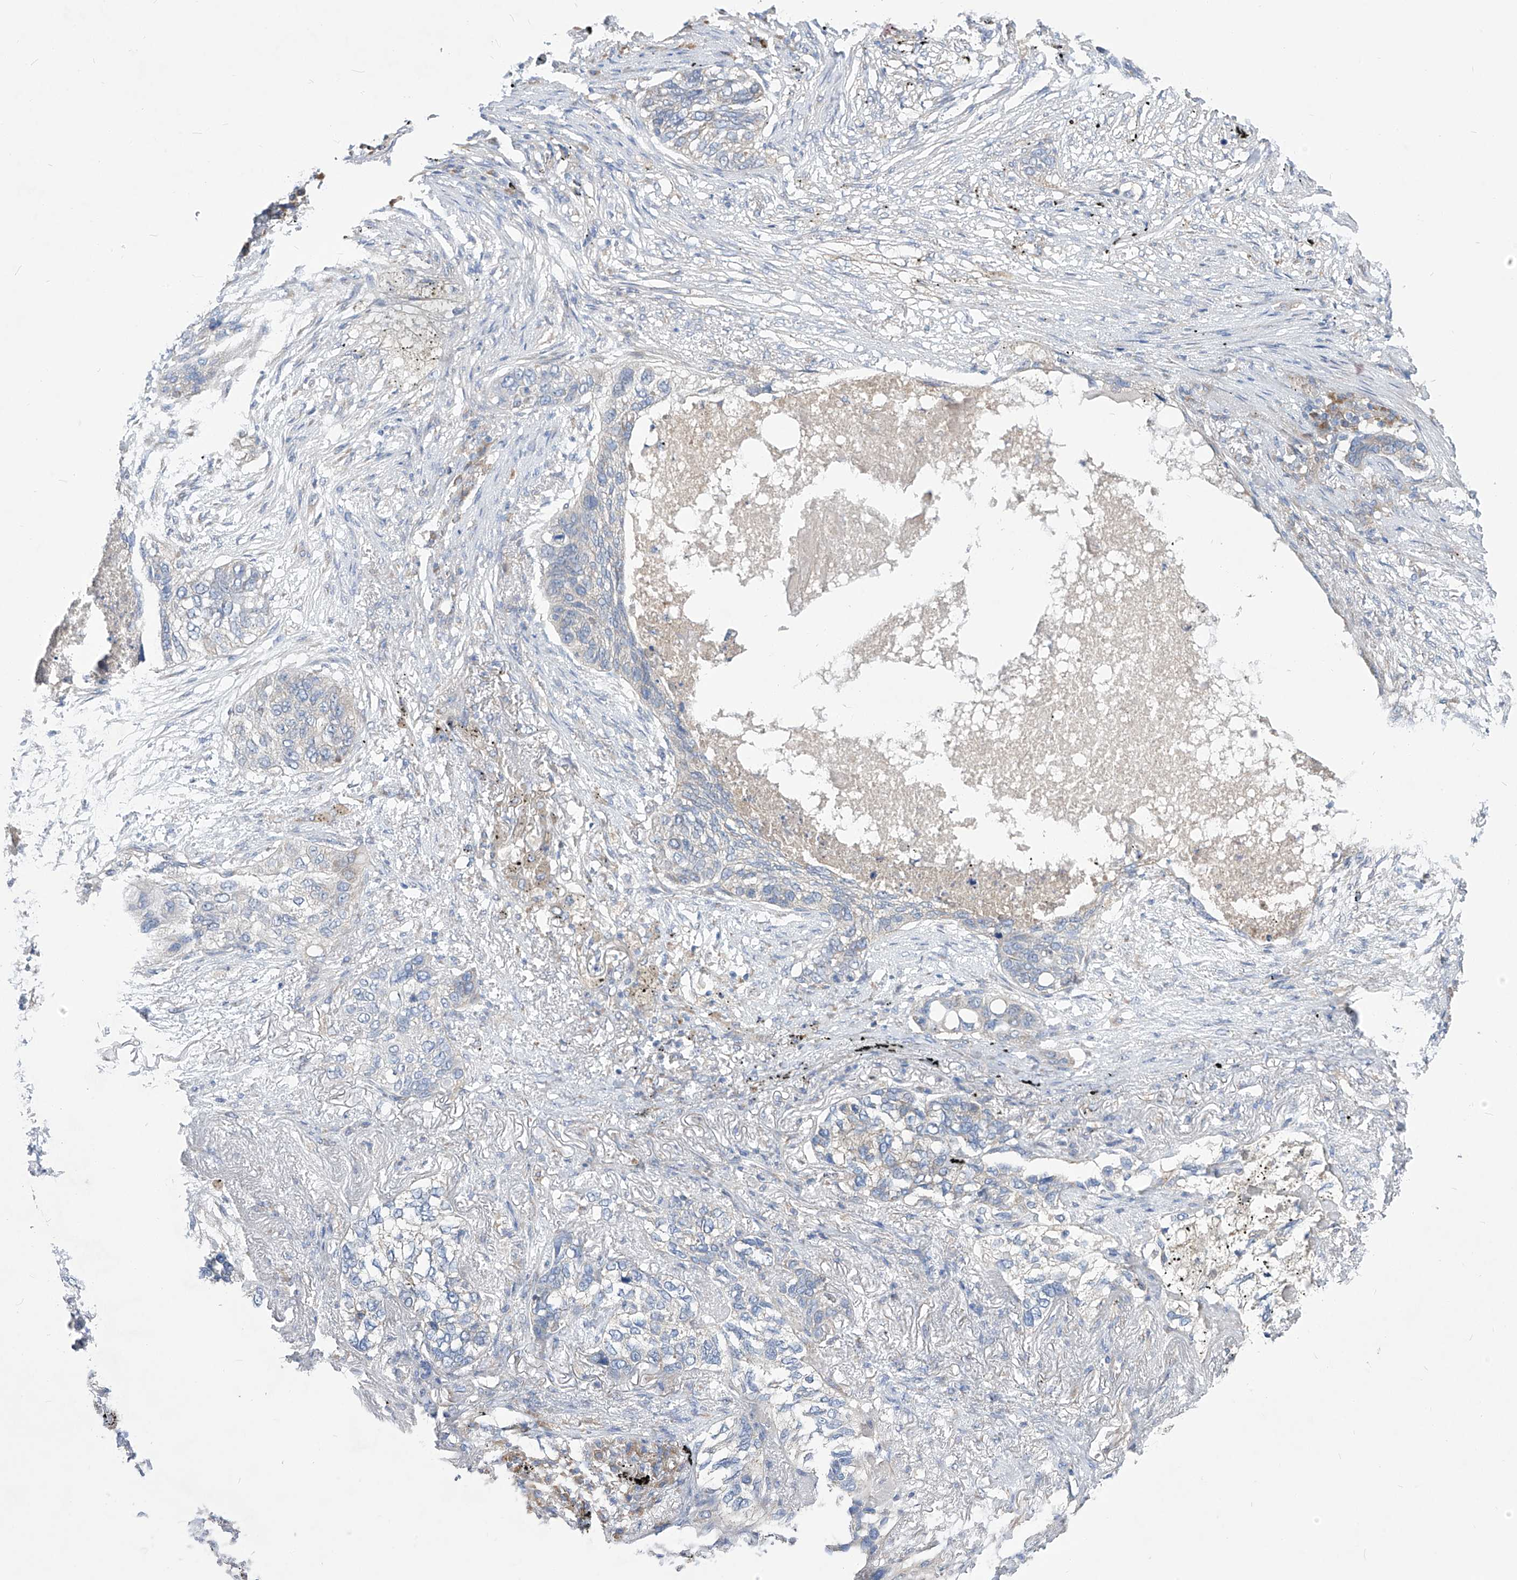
{"staining": {"intensity": "negative", "quantity": "none", "location": "none"}, "tissue": "lung cancer", "cell_type": "Tumor cells", "image_type": "cancer", "snomed": [{"axis": "morphology", "description": "Squamous cell carcinoma, NOS"}, {"axis": "topography", "description": "Lung"}], "caption": "There is no significant staining in tumor cells of lung squamous cell carcinoma.", "gene": "UFL1", "patient": {"sex": "female", "age": 63}}